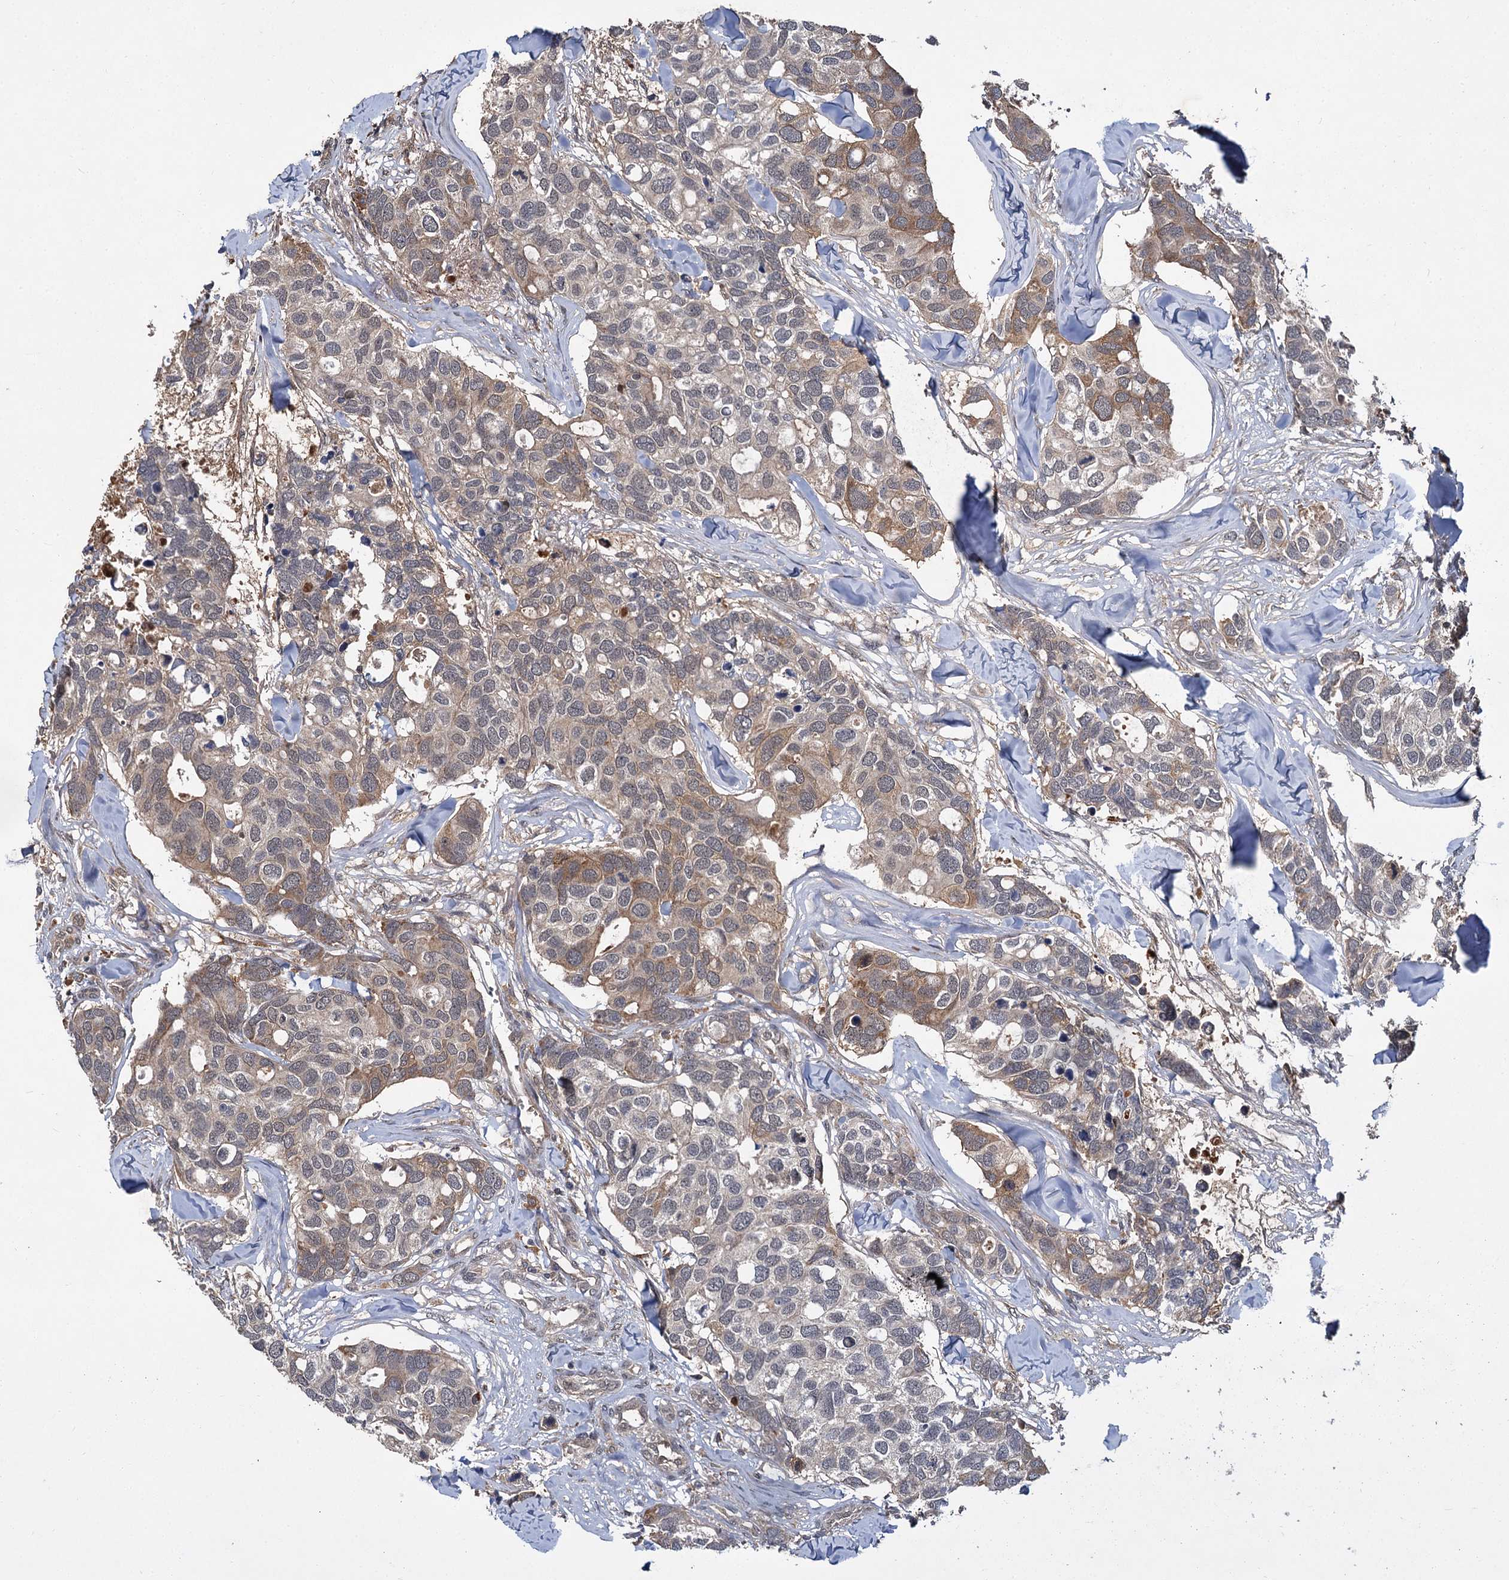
{"staining": {"intensity": "moderate", "quantity": "<25%", "location": "cytoplasmic/membranous"}, "tissue": "breast cancer", "cell_type": "Tumor cells", "image_type": "cancer", "snomed": [{"axis": "morphology", "description": "Duct carcinoma"}, {"axis": "topography", "description": "Breast"}], "caption": "A photomicrograph showing moderate cytoplasmic/membranous positivity in approximately <25% of tumor cells in invasive ductal carcinoma (breast), as visualized by brown immunohistochemical staining.", "gene": "MBD6", "patient": {"sex": "female", "age": 83}}